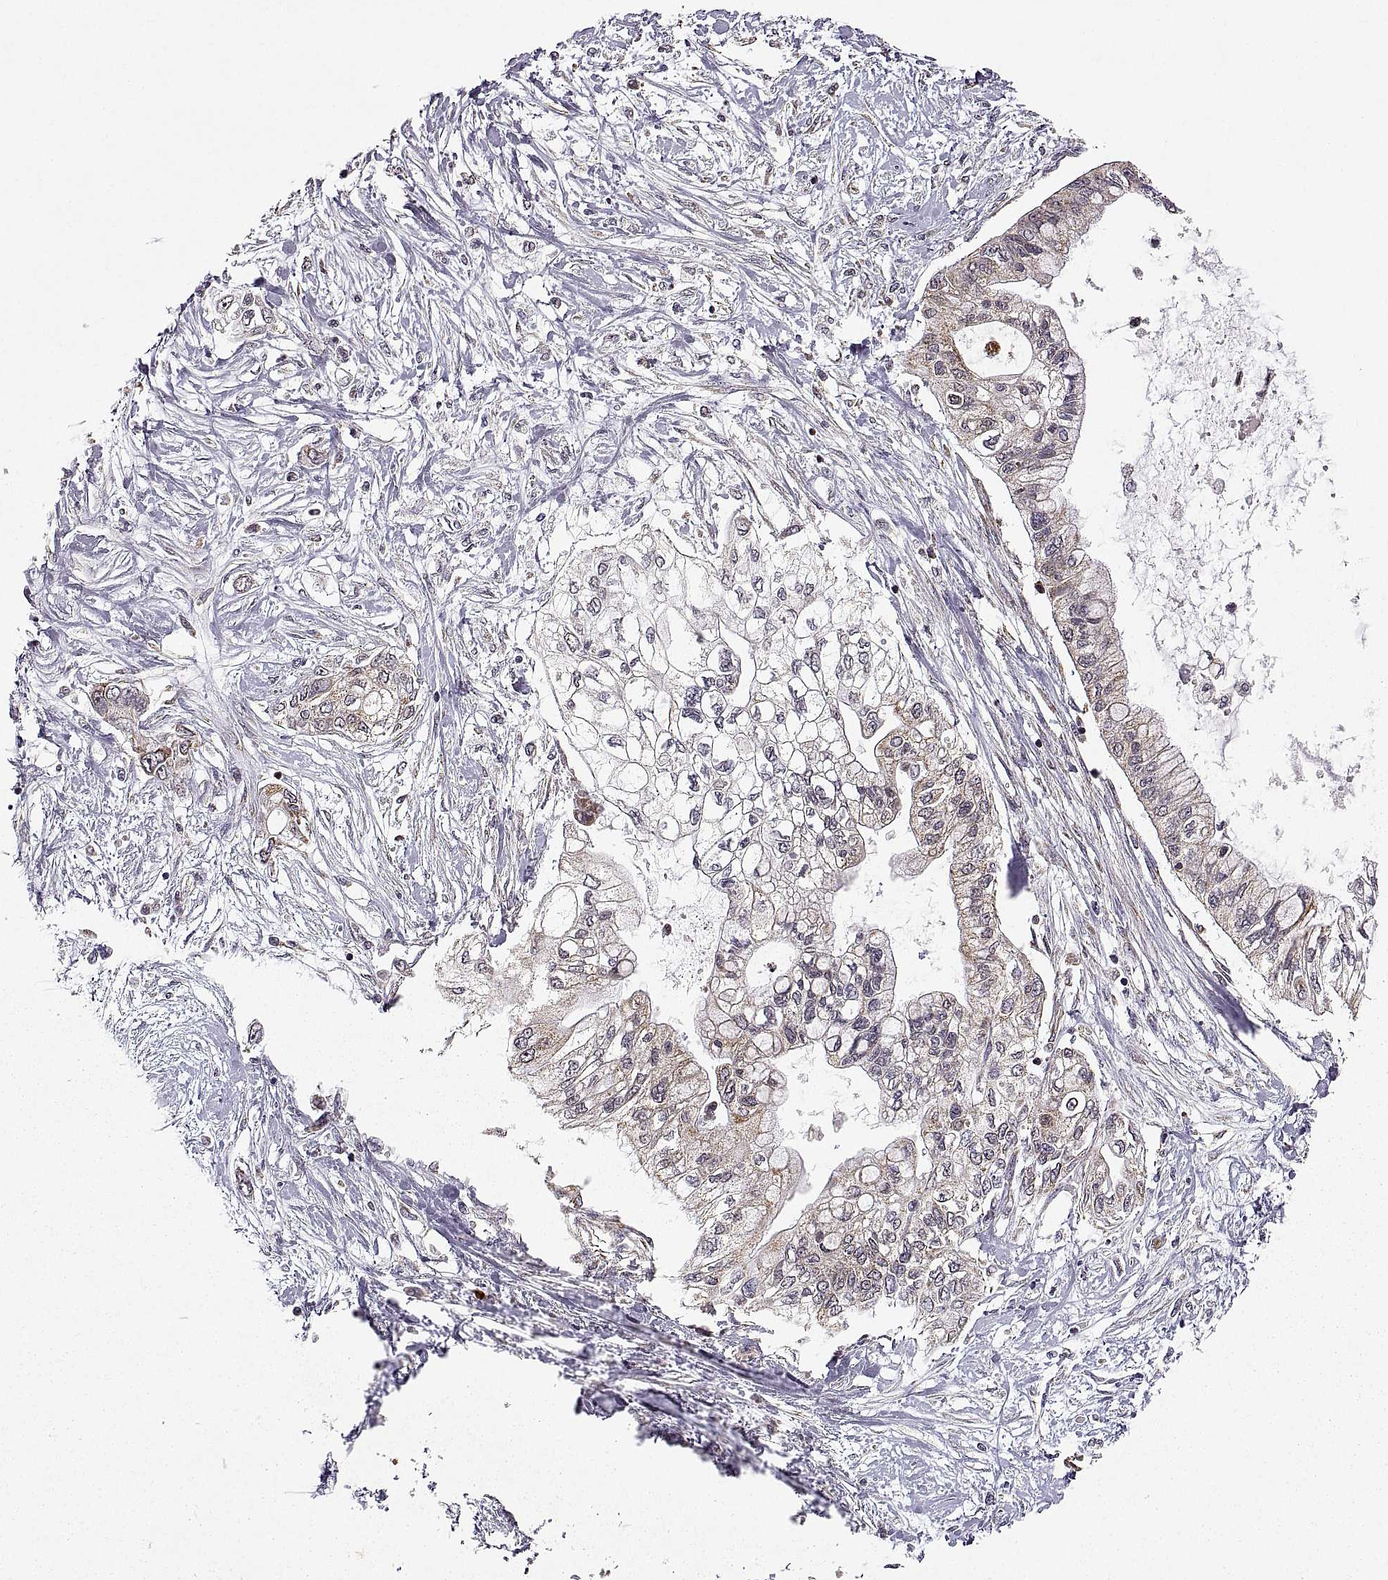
{"staining": {"intensity": "weak", "quantity": "25%-75%", "location": "cytoplasmic/membranous"}, "tissue": "pancreatic cancer", "cell_type": "Tumor cells", "image_type": "cancer", "snomed": [{"axis": "morphology", "description": "Adenocarcinoma, NOS"}, {"axis": "topography", "description": "Pancreas"}], "caption": "A photomicrograph of human pancreatic cancer stained for a protein demonstrates weak cytoplasmic/membranous brown staining in tumor cells. The protein of interest is shown in brown color, while the nuclei are stained blue.", "gene": "MANBAL", "patient": {"sex": "female", "age": 77}}